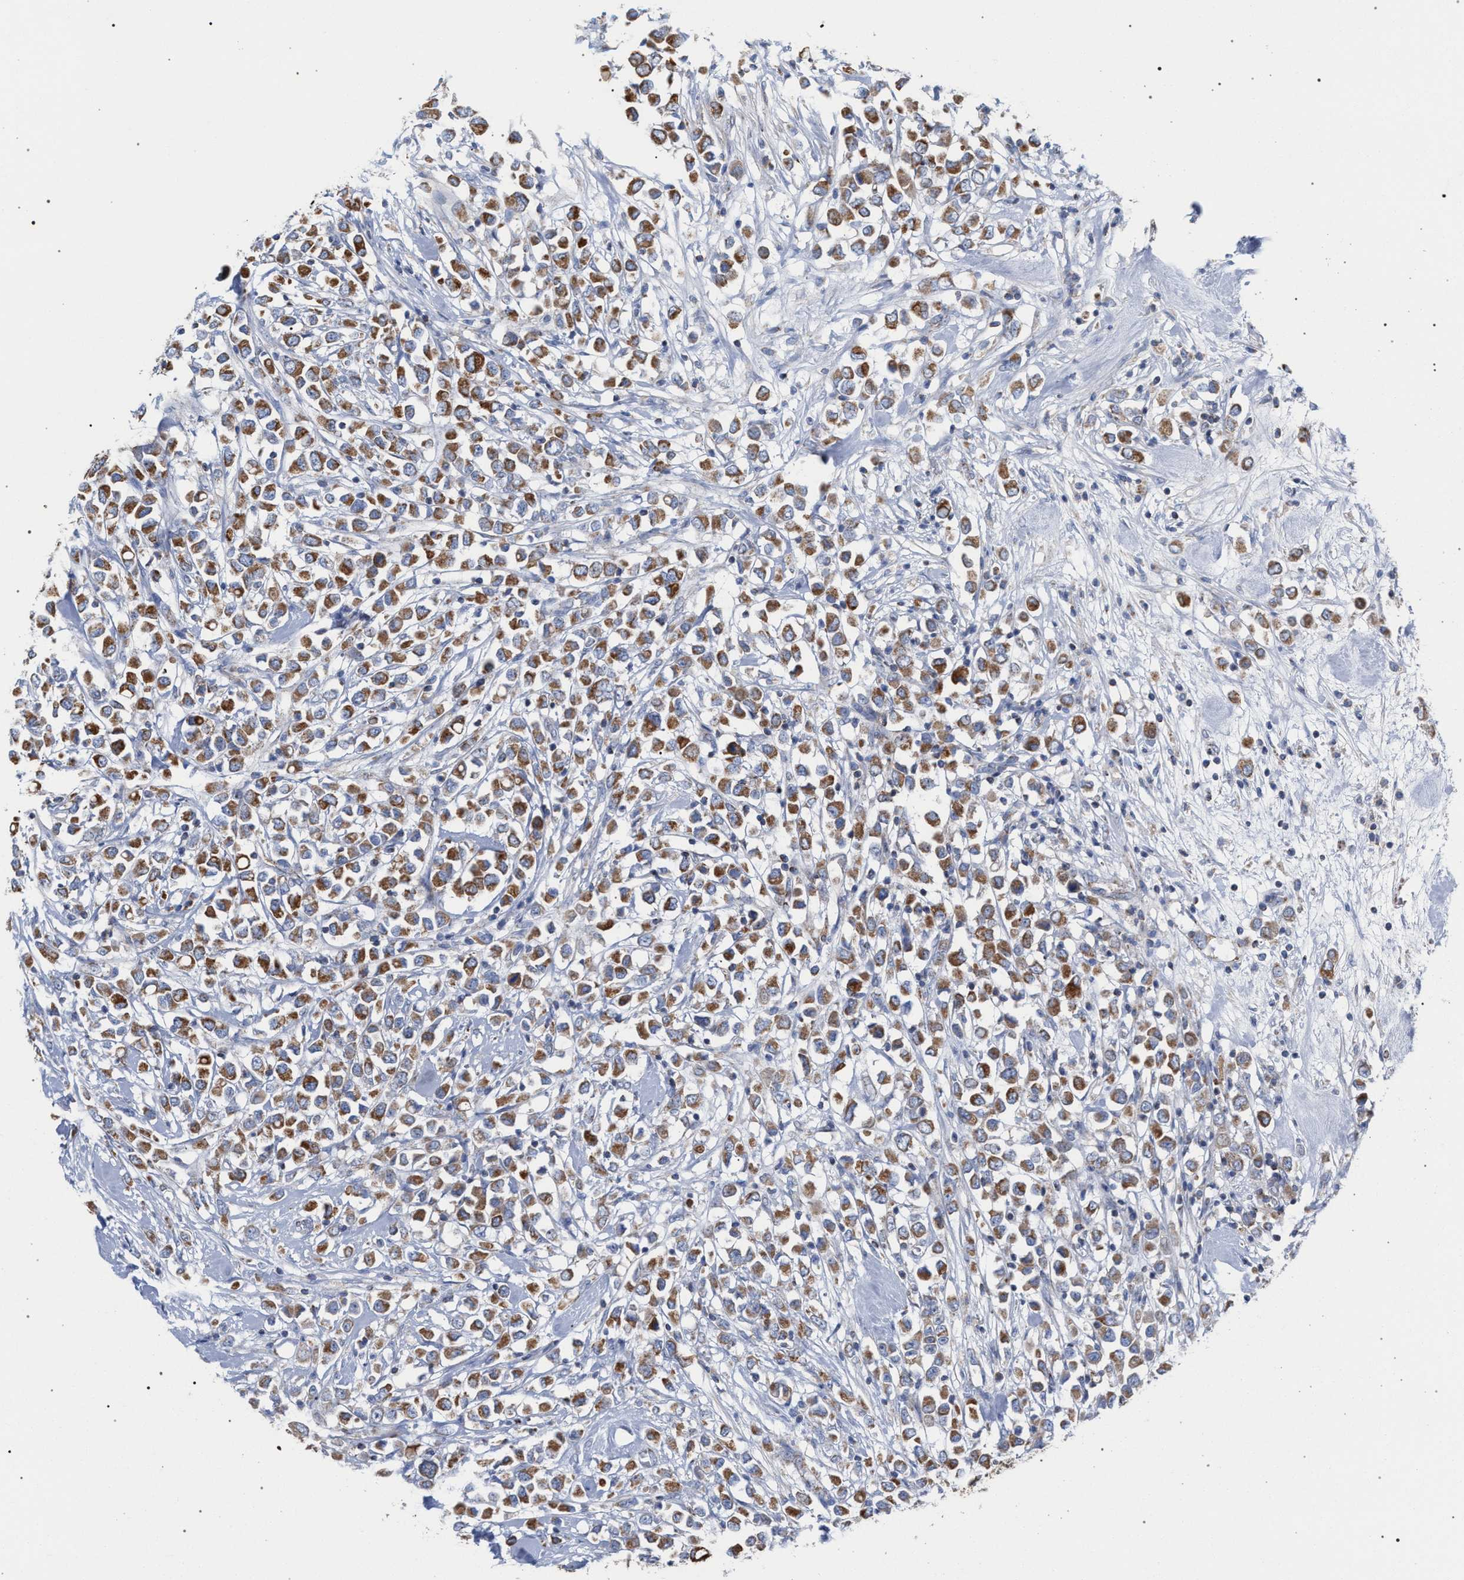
{"staining": {"intensity": "moderate", "quantity": ">75%", "location": "cytoplasmic/membranous"}, "tissue": "breast cancer", "cell_type": "Tumor cells", "image_type": "cancer", "snomed": [{"axis": "morphology", "description": "Duct carcinoma"}, {"axis": "topography", "description": "Breast"}], "caption": "The immunohistochemical stain labels moderate cytoplasmic/membranous expression in tumor cells of breast cancer tissue.", "gene": "ECI2", "patient": {"sex": "female", "age": 61}}